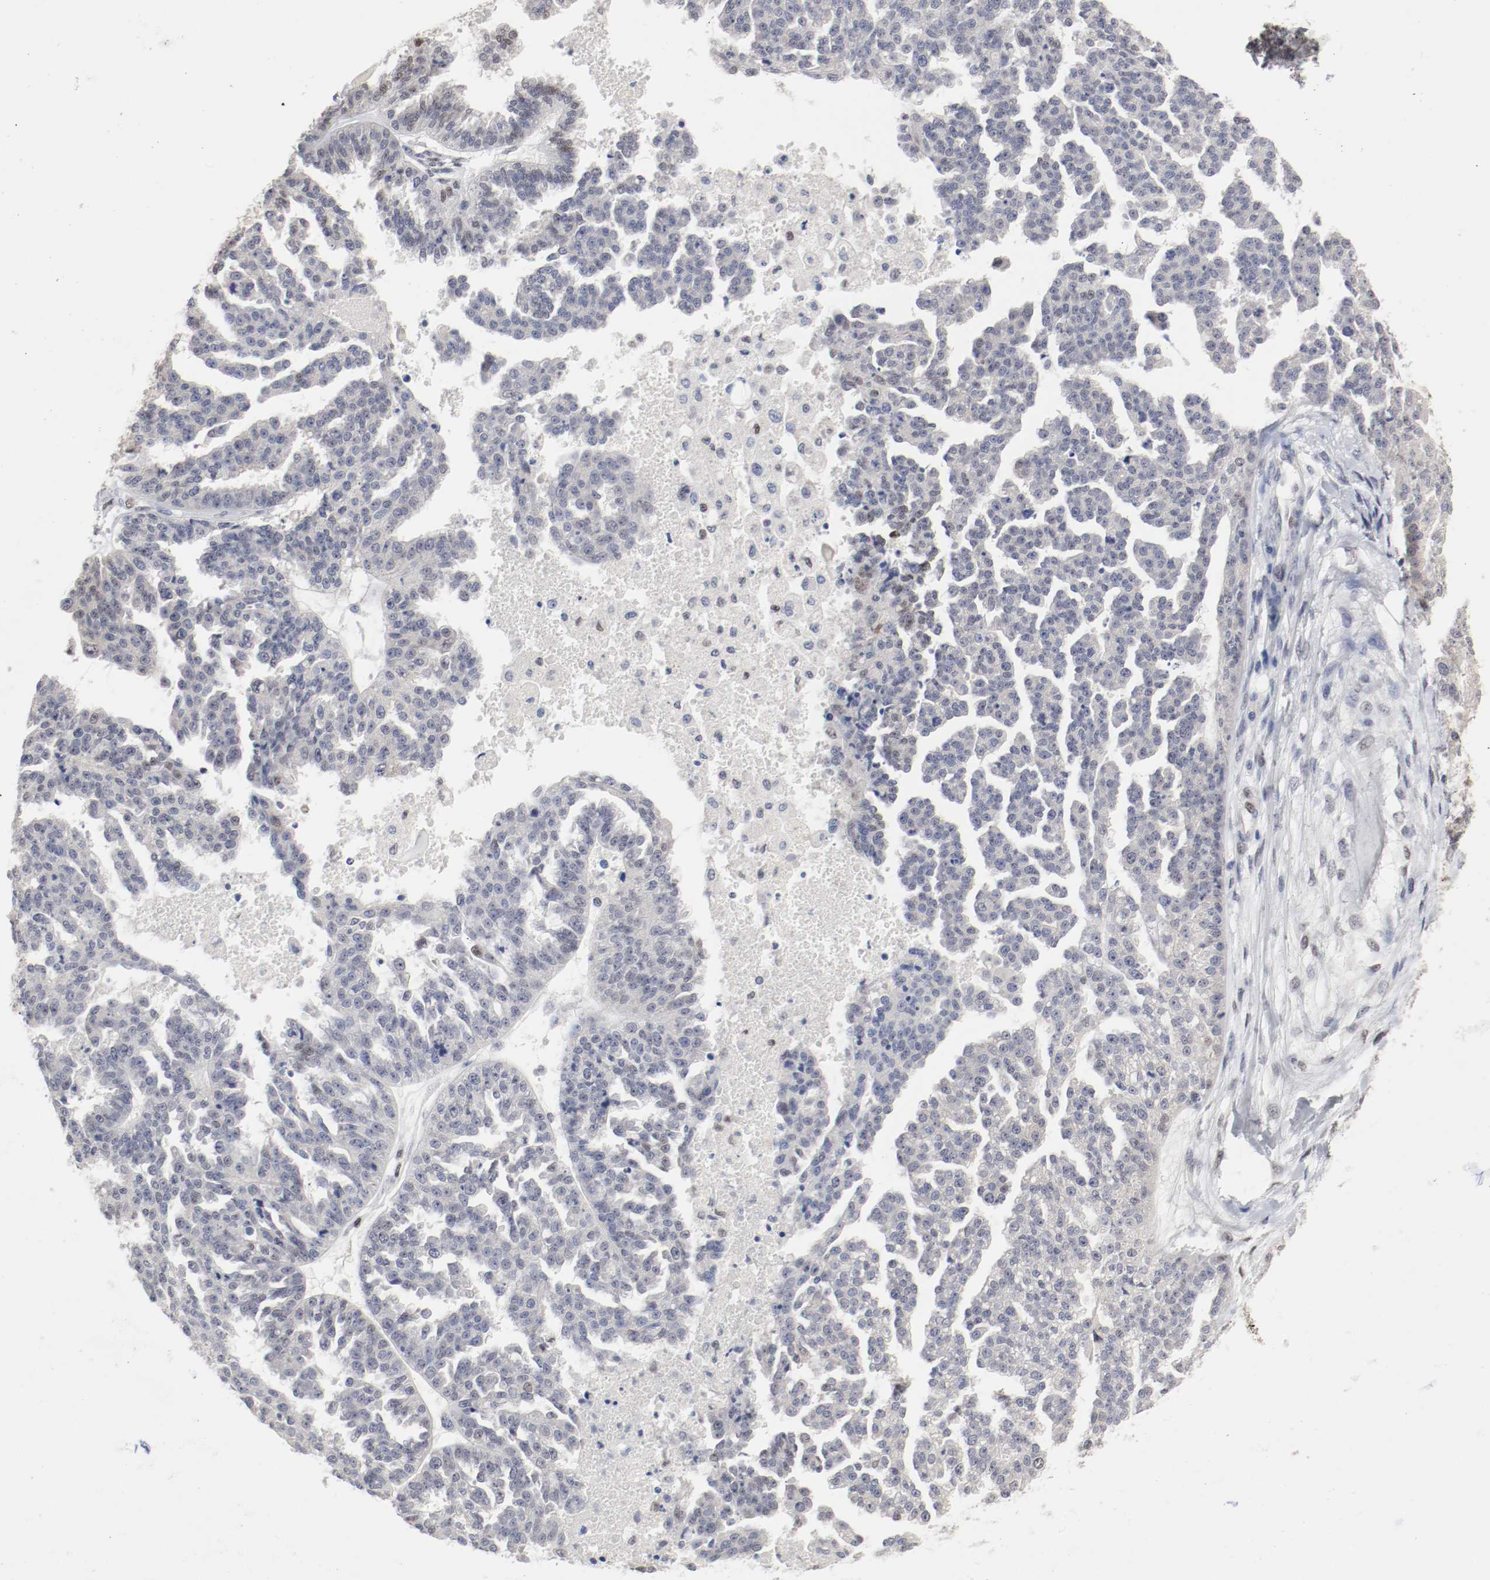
{"staining": {"intensity": "moderate", "quantity": "<25%", "location": "nuclear"}, "tissue": "ovarian cancer", "cell_type": "Tumor cells", "image_type": "cancer", "snomed": [{"axis": "morphology", "description": "Cystadenocarcinoma, serous, NOS"}, {"axis": "topography", "description": "Ovary"}], "caption": "Immunohistochemistry image of neoplastic tissue: ovarian cancer stained using immunohistochemistry (IHC) reveals low levels of moderate protein expression localized specifically in the nuclear of tumor cells, appearing as a nuclear brown color.", "gene": "FOSL2", "patient": {"sex": "female", "age": 58}}